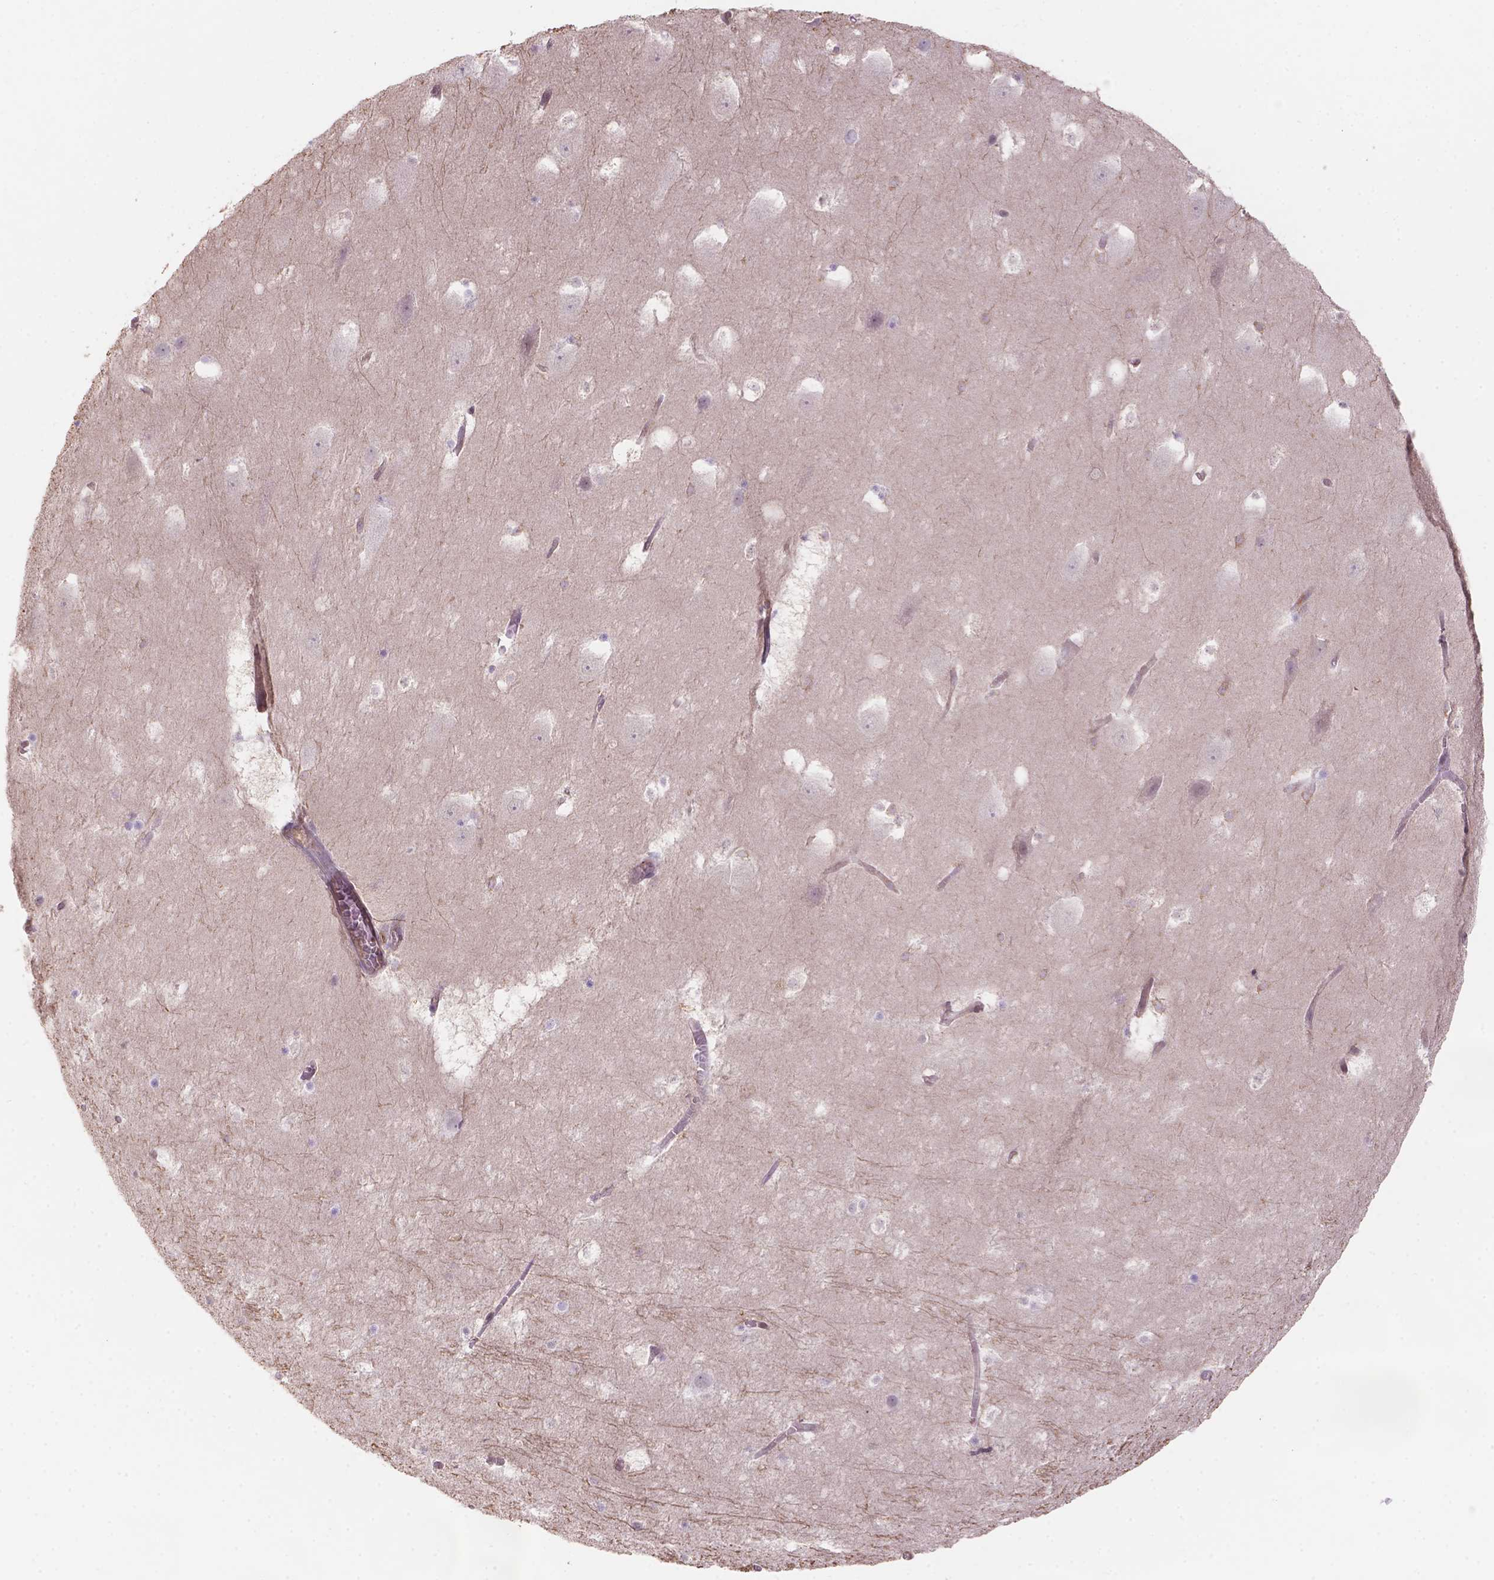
{"staining": {"intensity": "negative", "quantity": "none", "location": "none"}, "tissue": "hippocampus", "cell_type": "Glial cells", "image_type": "normal", "snomed": [{"axis": "morphology", "description": "Normal tissue, NOS"}, {"axis": "topography", "description": "Hippocampus"}], "caption": "DAB (3,3'-diaminobenzidine) immunohistochemical staining of normal human hippocampus demonstrates no significant positivity in glial cells. Nuclei are stained in blue.", "gene": "DMWD", "patient": {"sex": "male", "age": 45}}